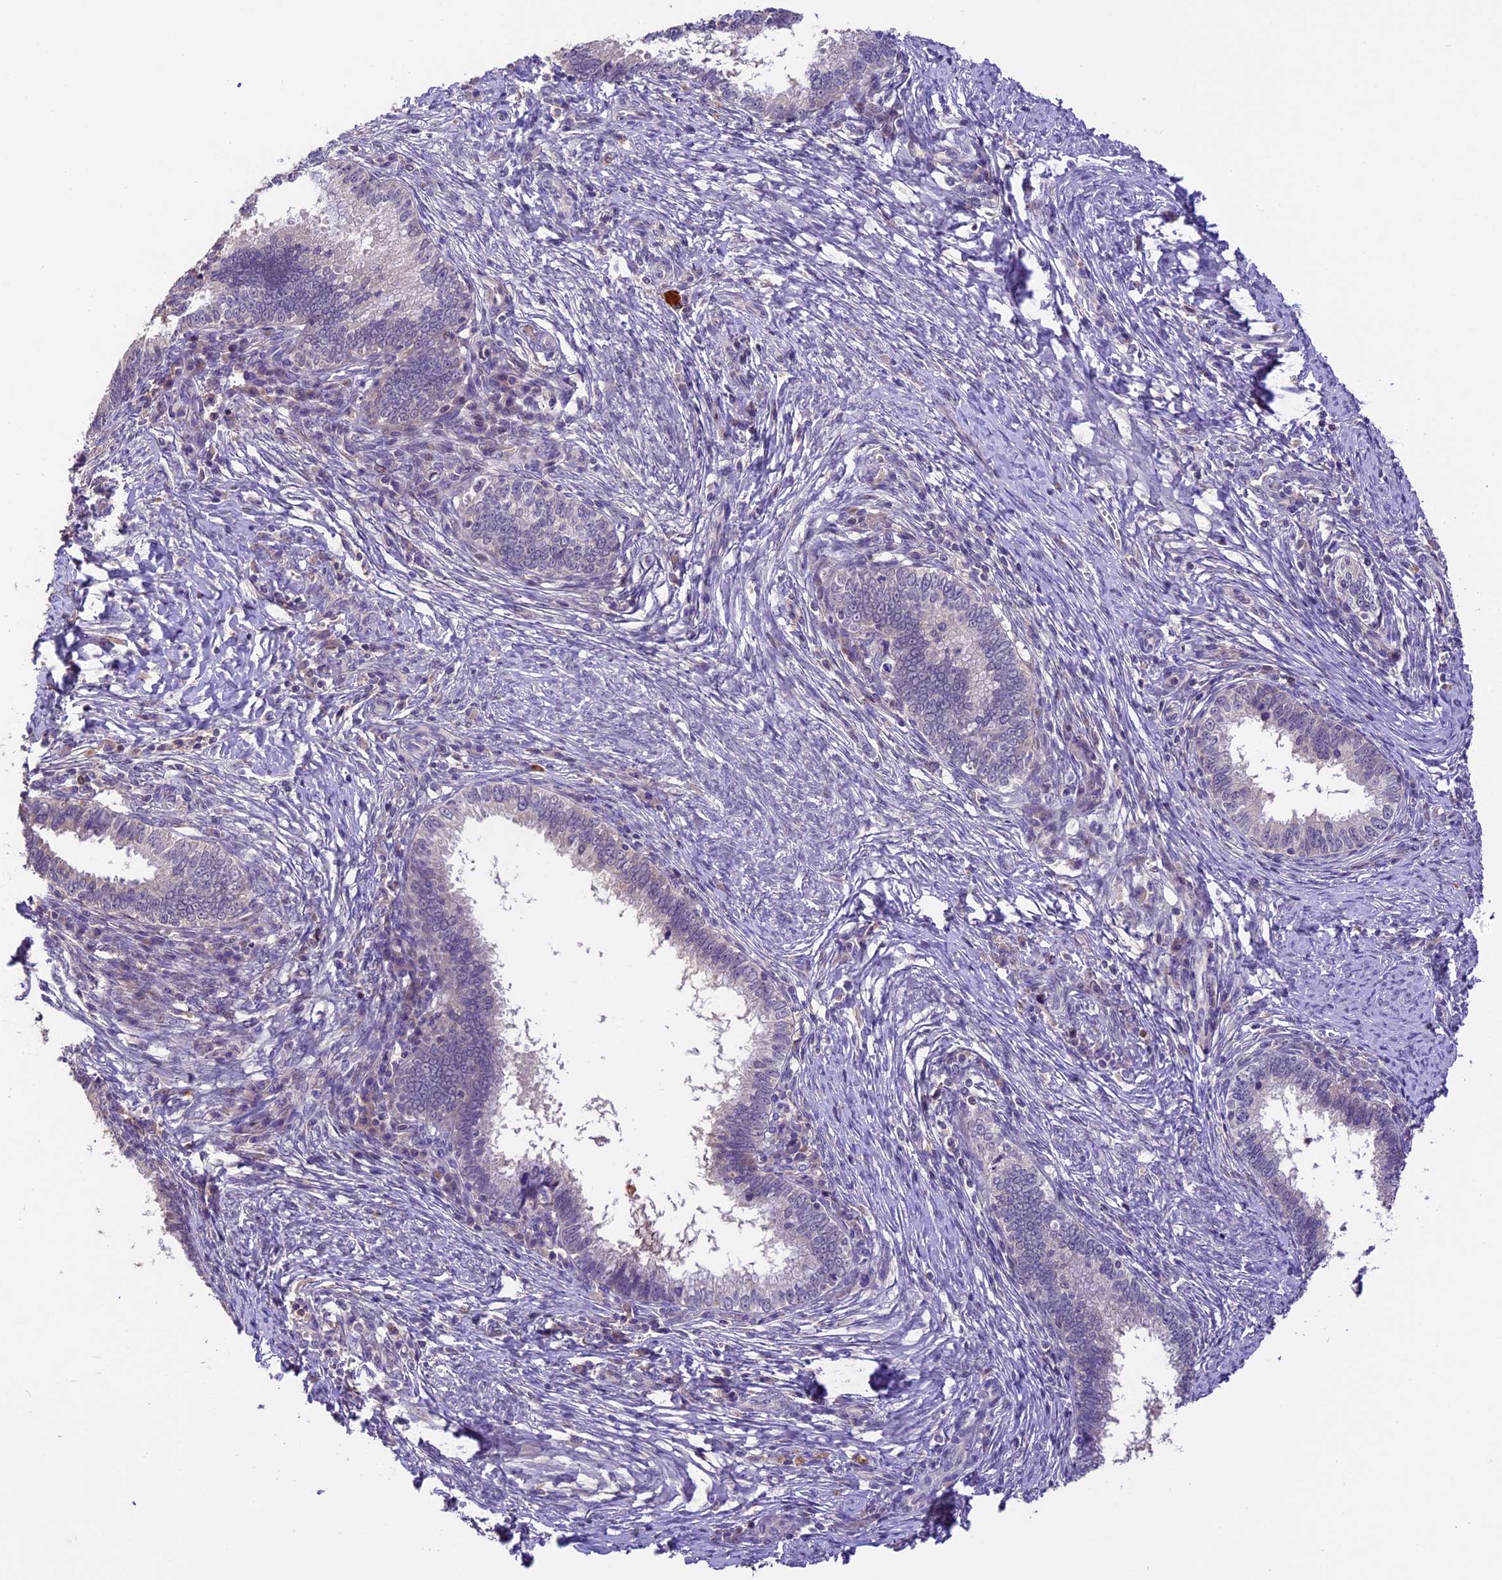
{"staining": {"intensity": "negative", "quantity": "none", "location": "none"}, "tissue": "cervical cancer", "cell_type": "Tumor cells", "image_type": "cancer", "snomed": [{"axis": "morphology", "description": "Adenocarcinoma, NOS"}, {"axis": "topography", "description": "Cervix"}], "caption": "High power microscopy photomicrograph of an immunohistochemistry image of cervical cancer (adenocarcinoma), revealing no significant expression in tumor cells.", "gene": "DGKH", "patient": {"sex": "female", "age": 36}}